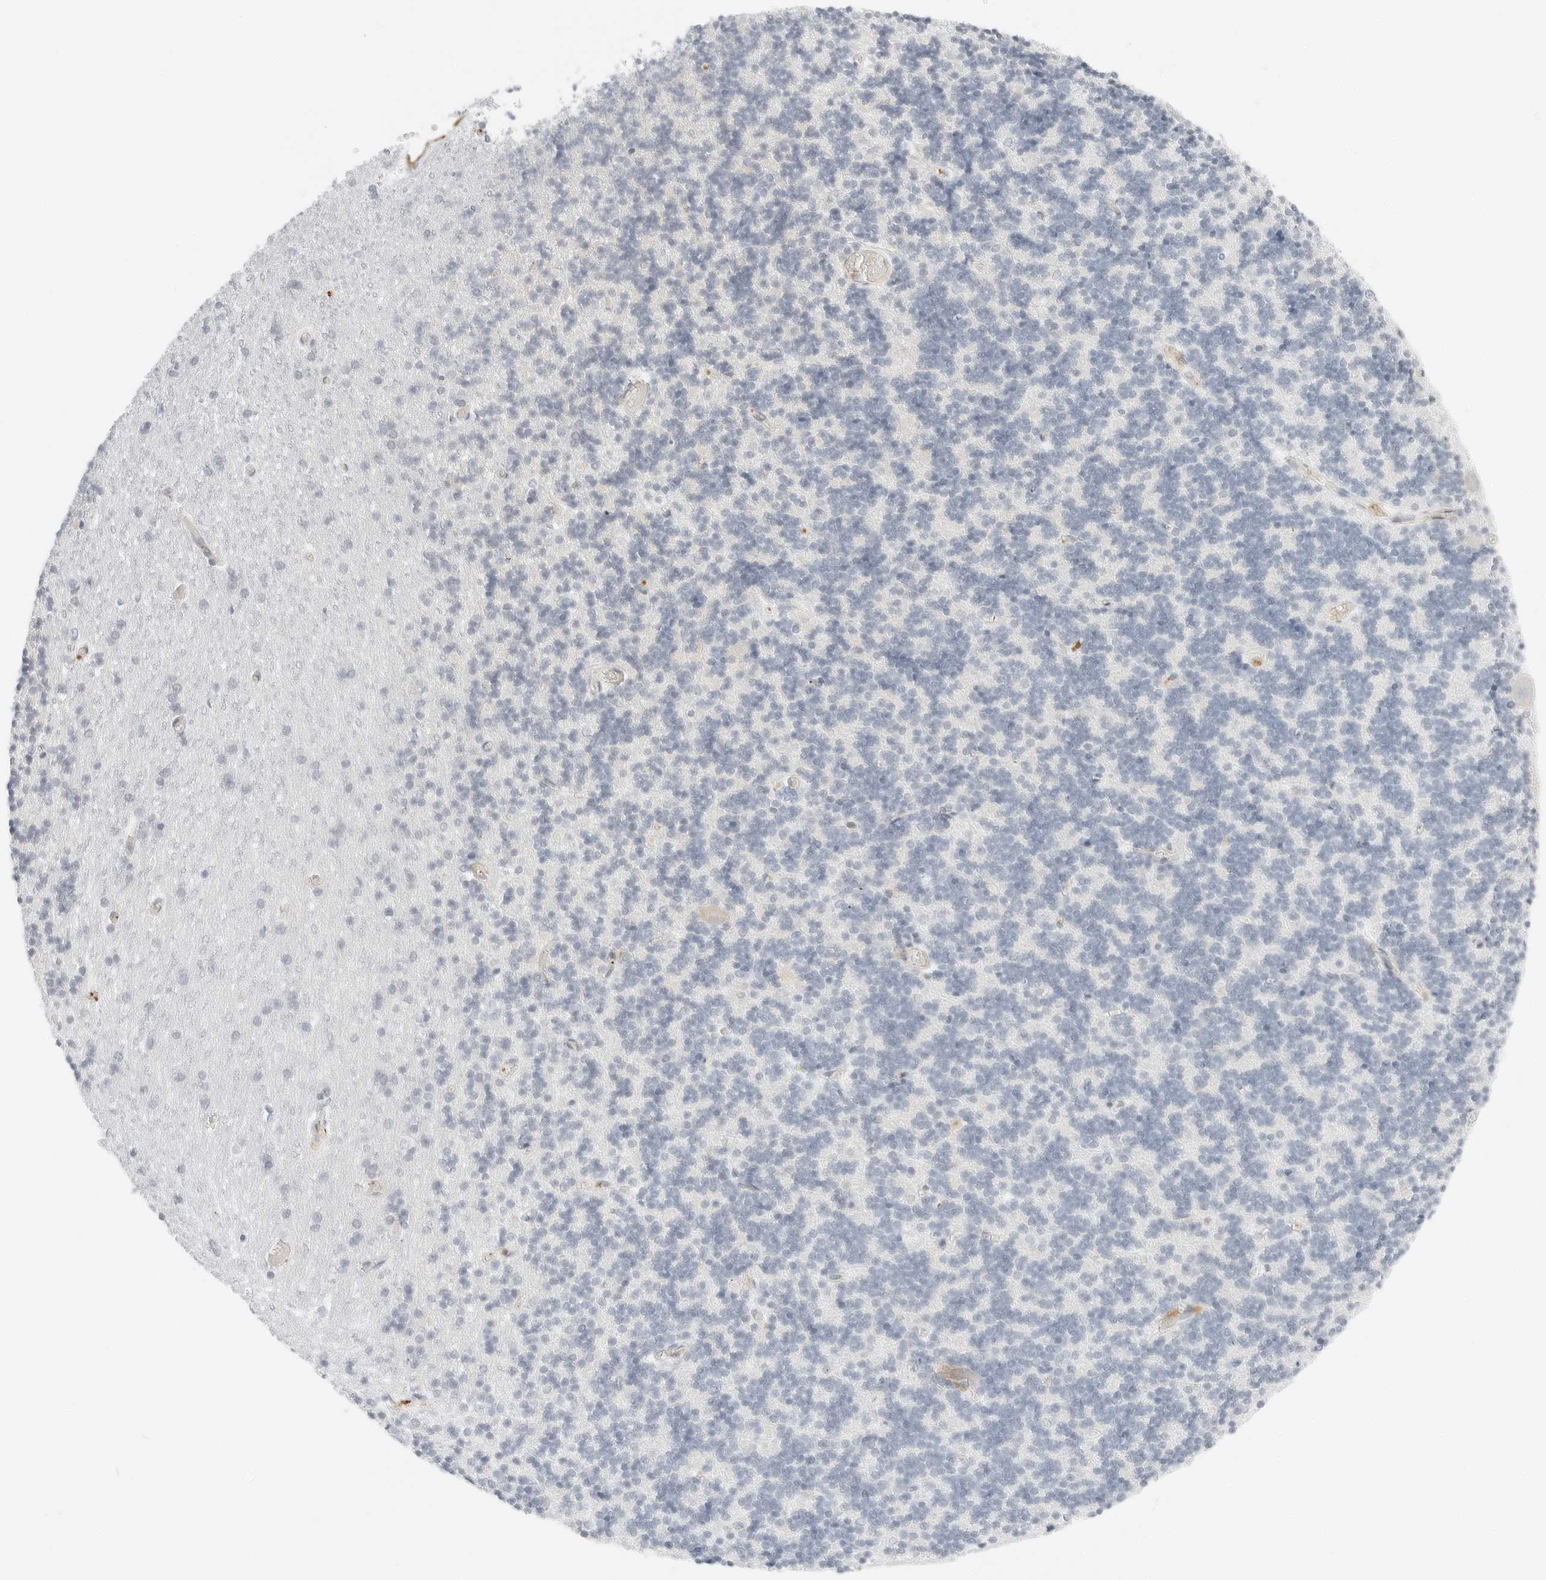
{"staining": {"intensity": "negative", "quantity": "none", "location": "none"}, "tissue": "cerebellum", "cell_type": "Cells in granular layer", "image_type": "normal", "snomed": [{"axis": "morphology", "description": "Normal tissue, NOS"}, {"axis": "topography", "description": "Cerebellum"}], "caption": "Cells in granular layer are negative for protein expression in benign human cerebellum. (Stains: DAB IHC with hematoxylin counter stain, Microscopy: brightfield microscopy at high magnification).", "gene": "IQCC", "patient": {"sex": "male", "age": 37}}